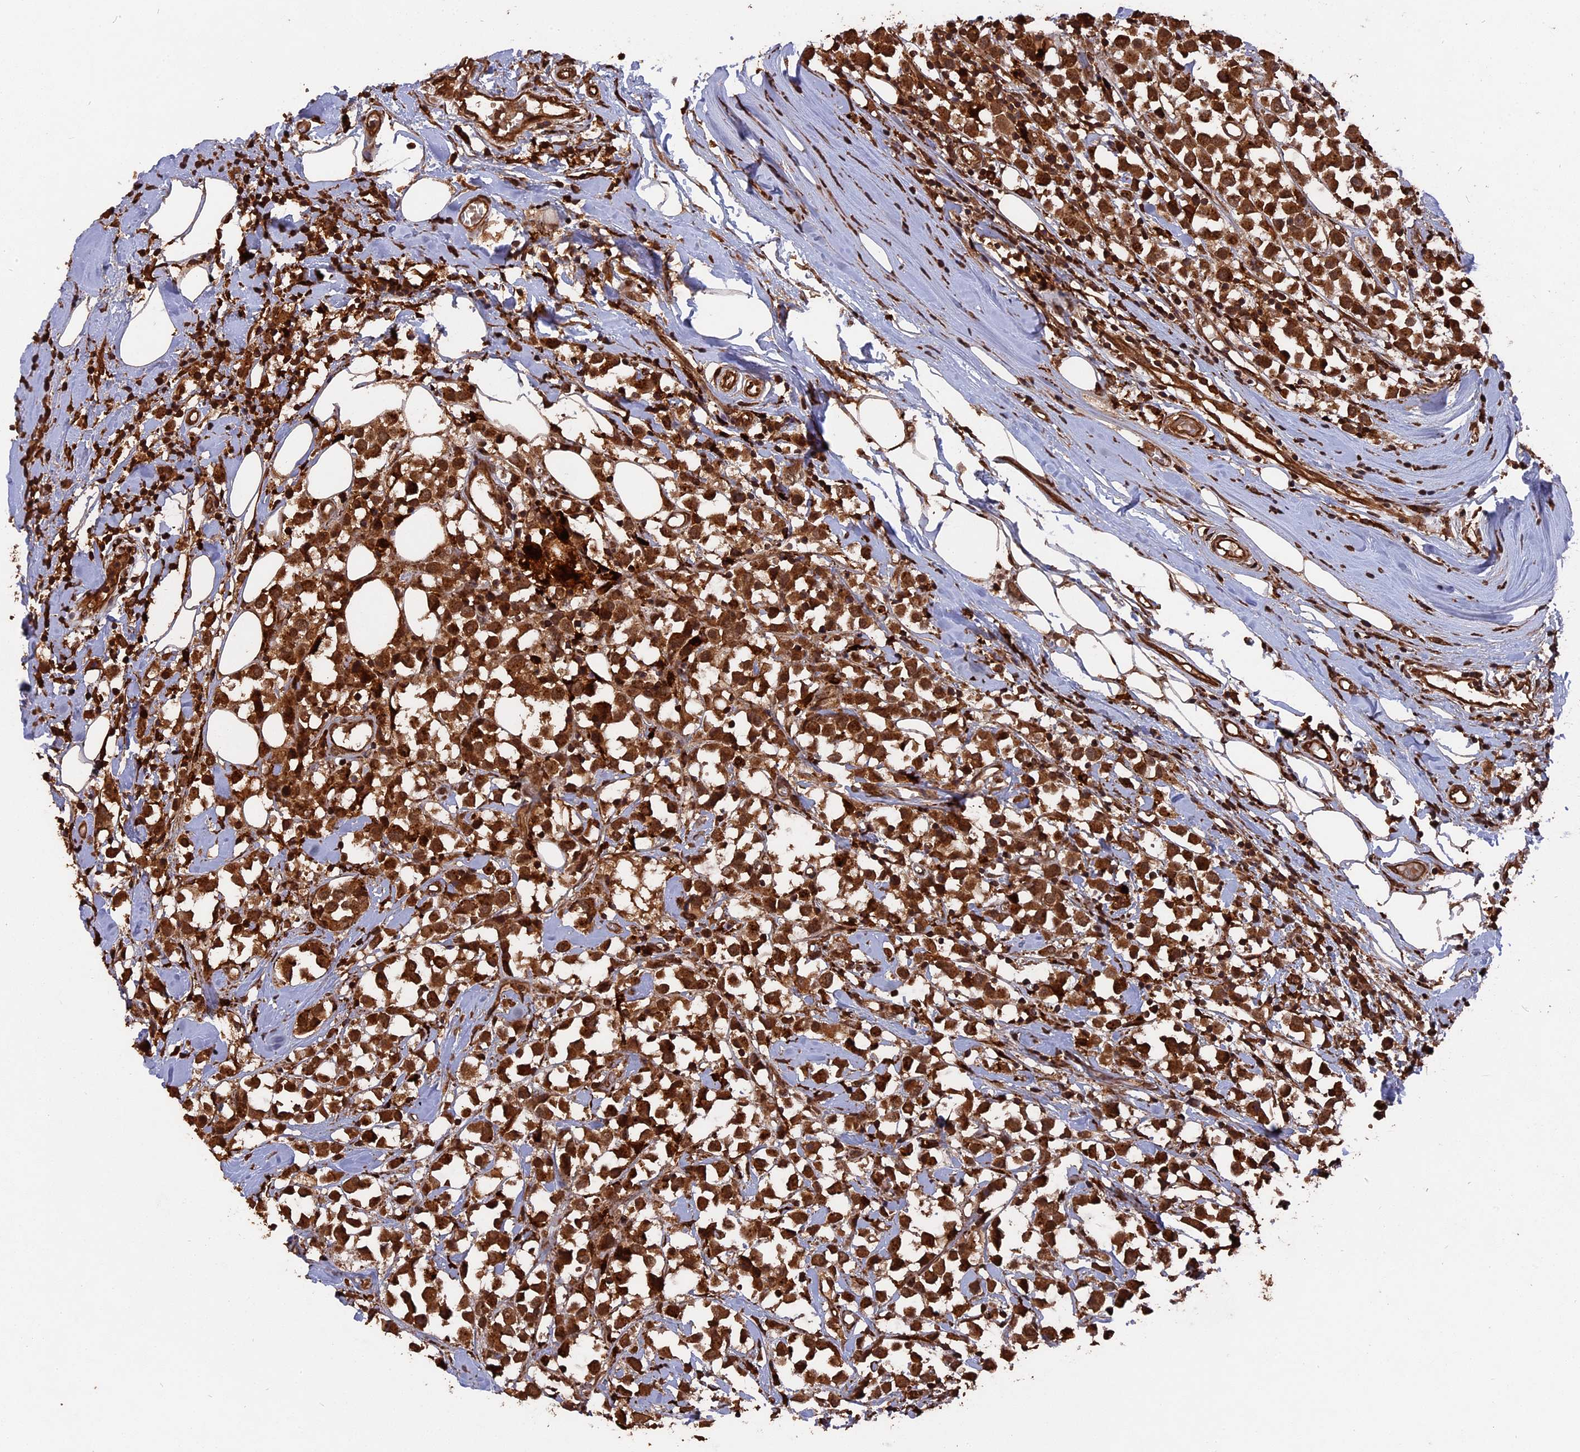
{"staining": {"intensity": "strong", "quantity": ">75%", "location": "cytoplasmic/membranous,nuclear"}, "tissue": "breast cancer", "cell_type": "Tumor cells", "image_type": "cancer", "snomed": [{"axis": "morphology", "description": "Duct carcinoma"}, {"axis": "topography", "description": "Breast"}], "caption": "A histopathology image of human breast cancer (intraductal carcinoma) stained for a protein reveals strong cytoplasmic/membranous and nuclear brown staining in tumor cells.", "gene": "TELO2", "patient": {"sex": "female", "age": 61}}